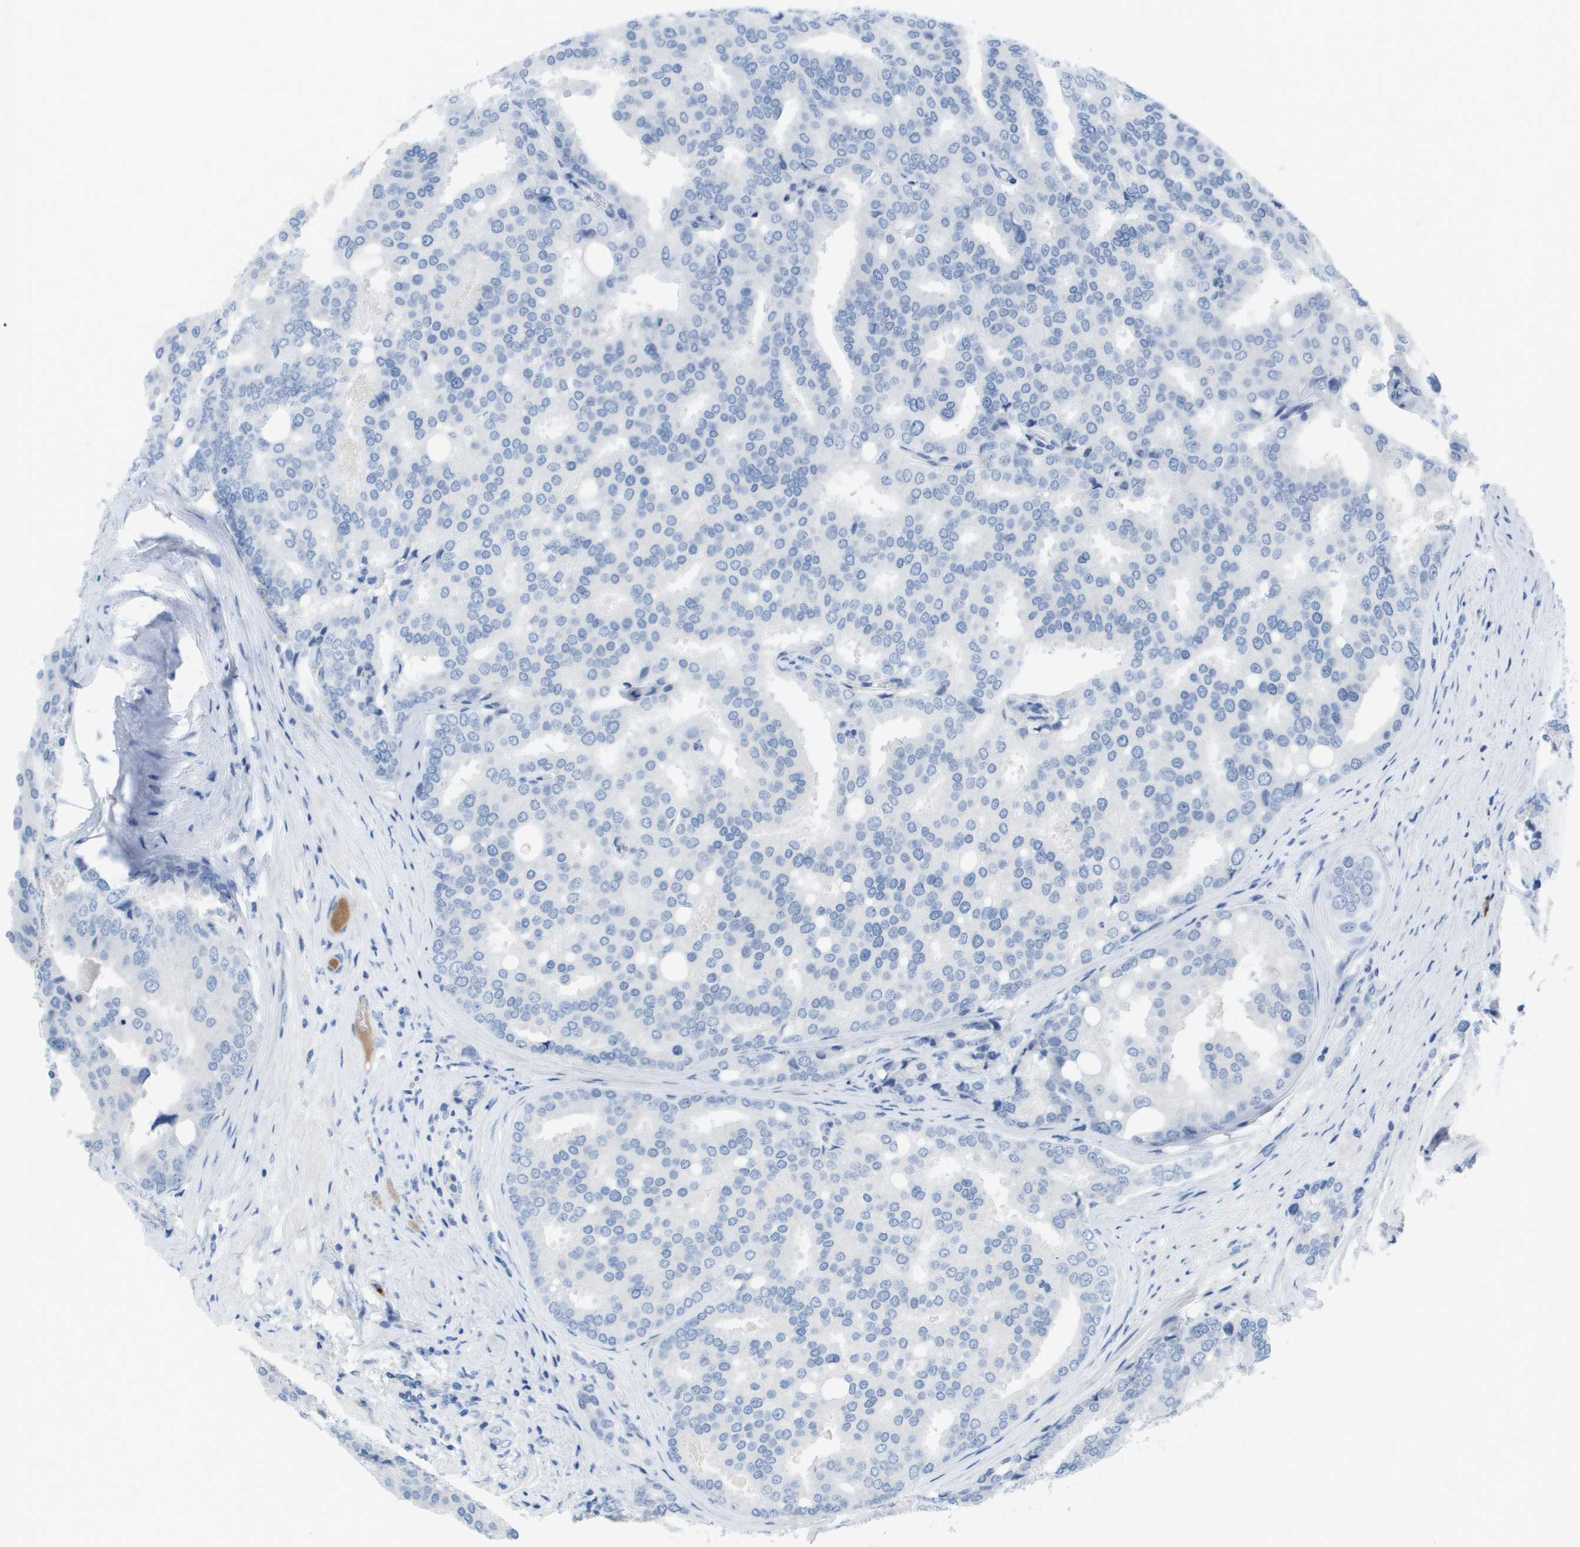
{"staining": {"intensity": "negative", "quantity": "none", "location": "none"}, "tissue": "prostate cancer", "cell_type": "Tumor cells", "image_type": "cancer", "snomed": [{"axis": "morphology", "description": "Adenocarcinoma, High grade"}, {"axis": "topography", "description": "Prostate"}], "caption": "A micrograph of high-grade adenocarcinoma (prostate) stained for a protein displays no brown staining in tumor cells. (Immunohistochemistry (ihc), brightfield microscopy, high magnification).", "gene": "GPR18", "patient": {"sex": "male", "age": 50}}